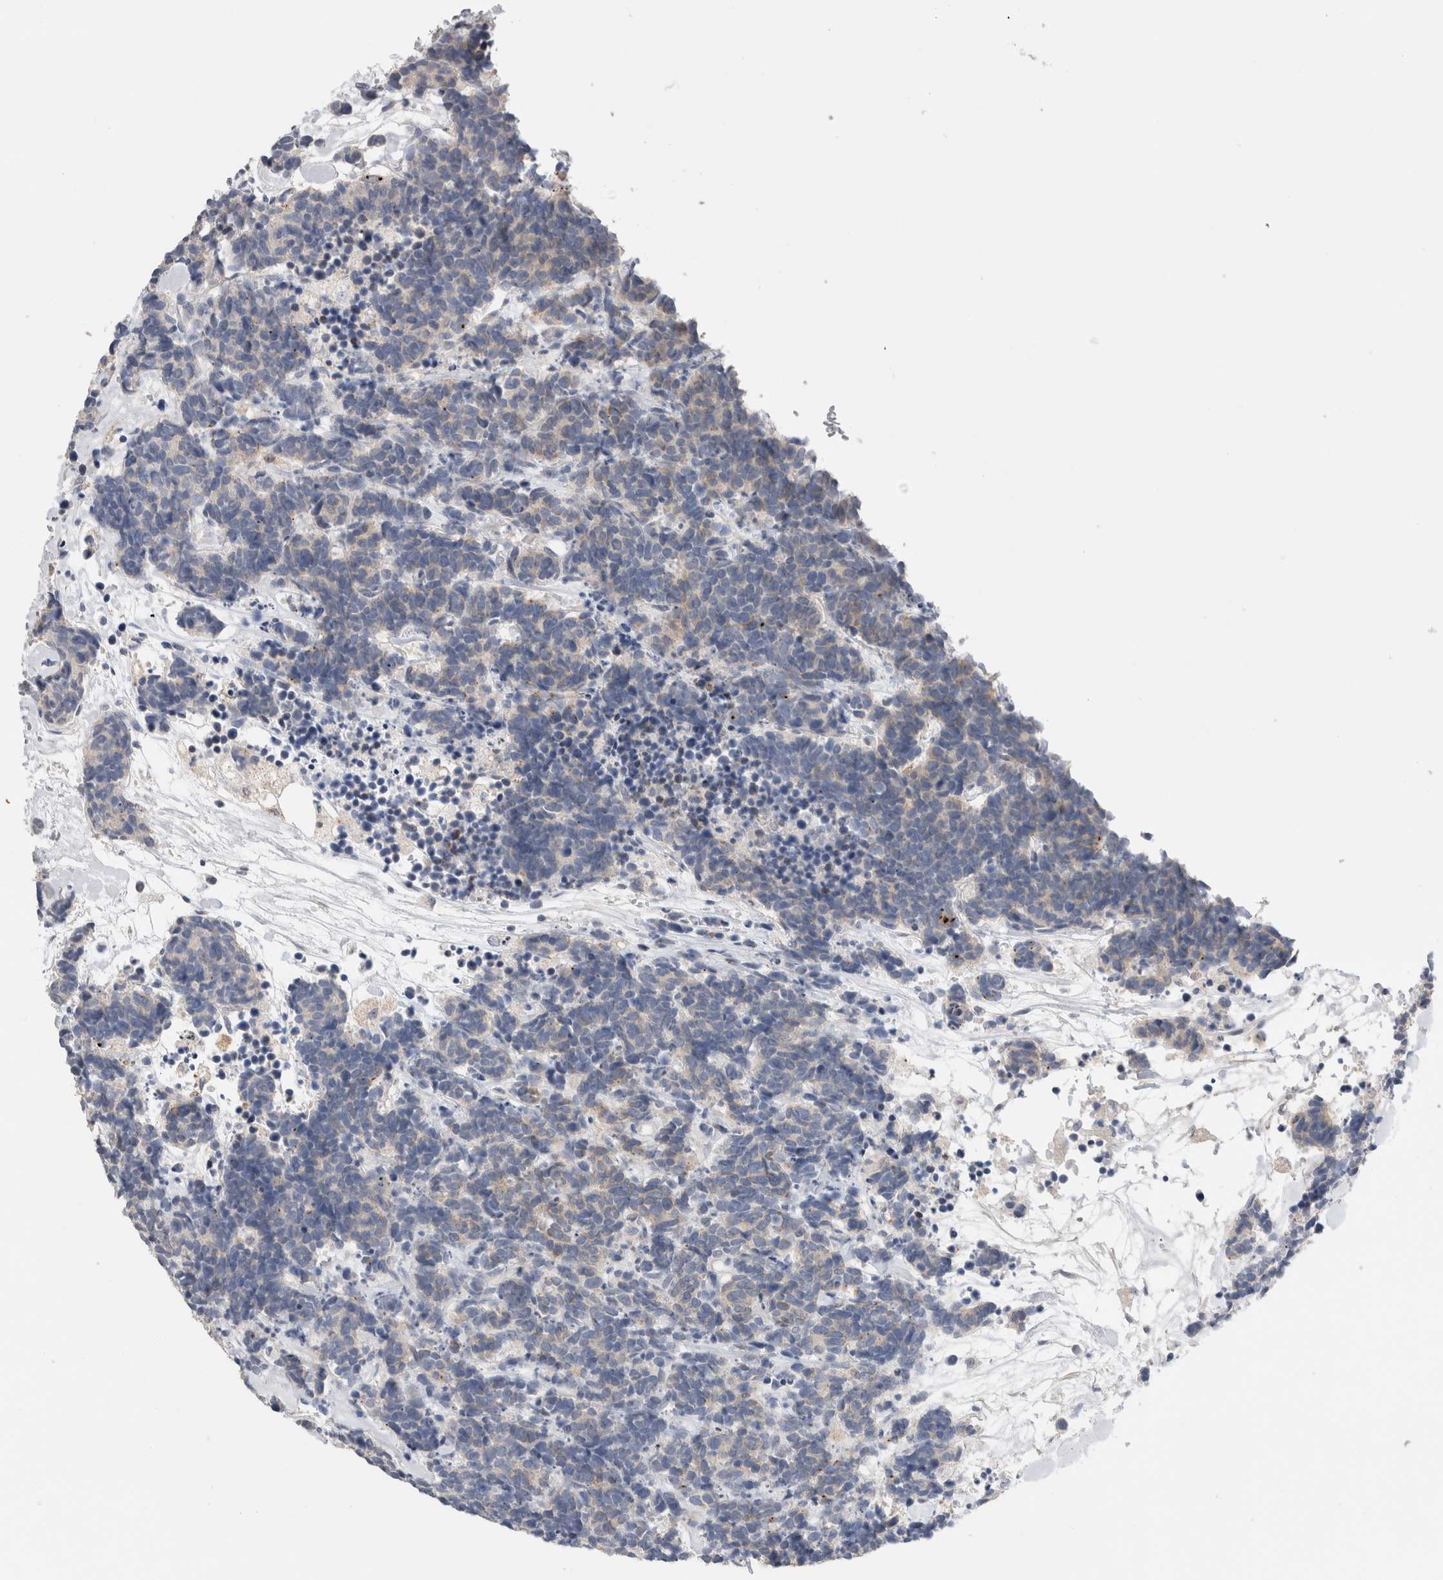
{"staining": {"intensity": "weak", "quantity": "<25%", "location": "cytoplasmic/membranous"}, "tissue": "carcinoid", "cell_type": "Tumor cells", "image_type": "cancer", "snomed": [{"axis": "morphology", "description": "Carcinoma, NOS"}, {"axis": "morphology", "description": "Carcinoid, malignant, NOS"}, {"axis": "topography", "description": "Urinary bladder"}], "caption": "Tumor cells are negative for brown protein staining in malignant carcinoid.", "gene": "SLC20A2", "patient": {"sex": "male", "age": 57}}